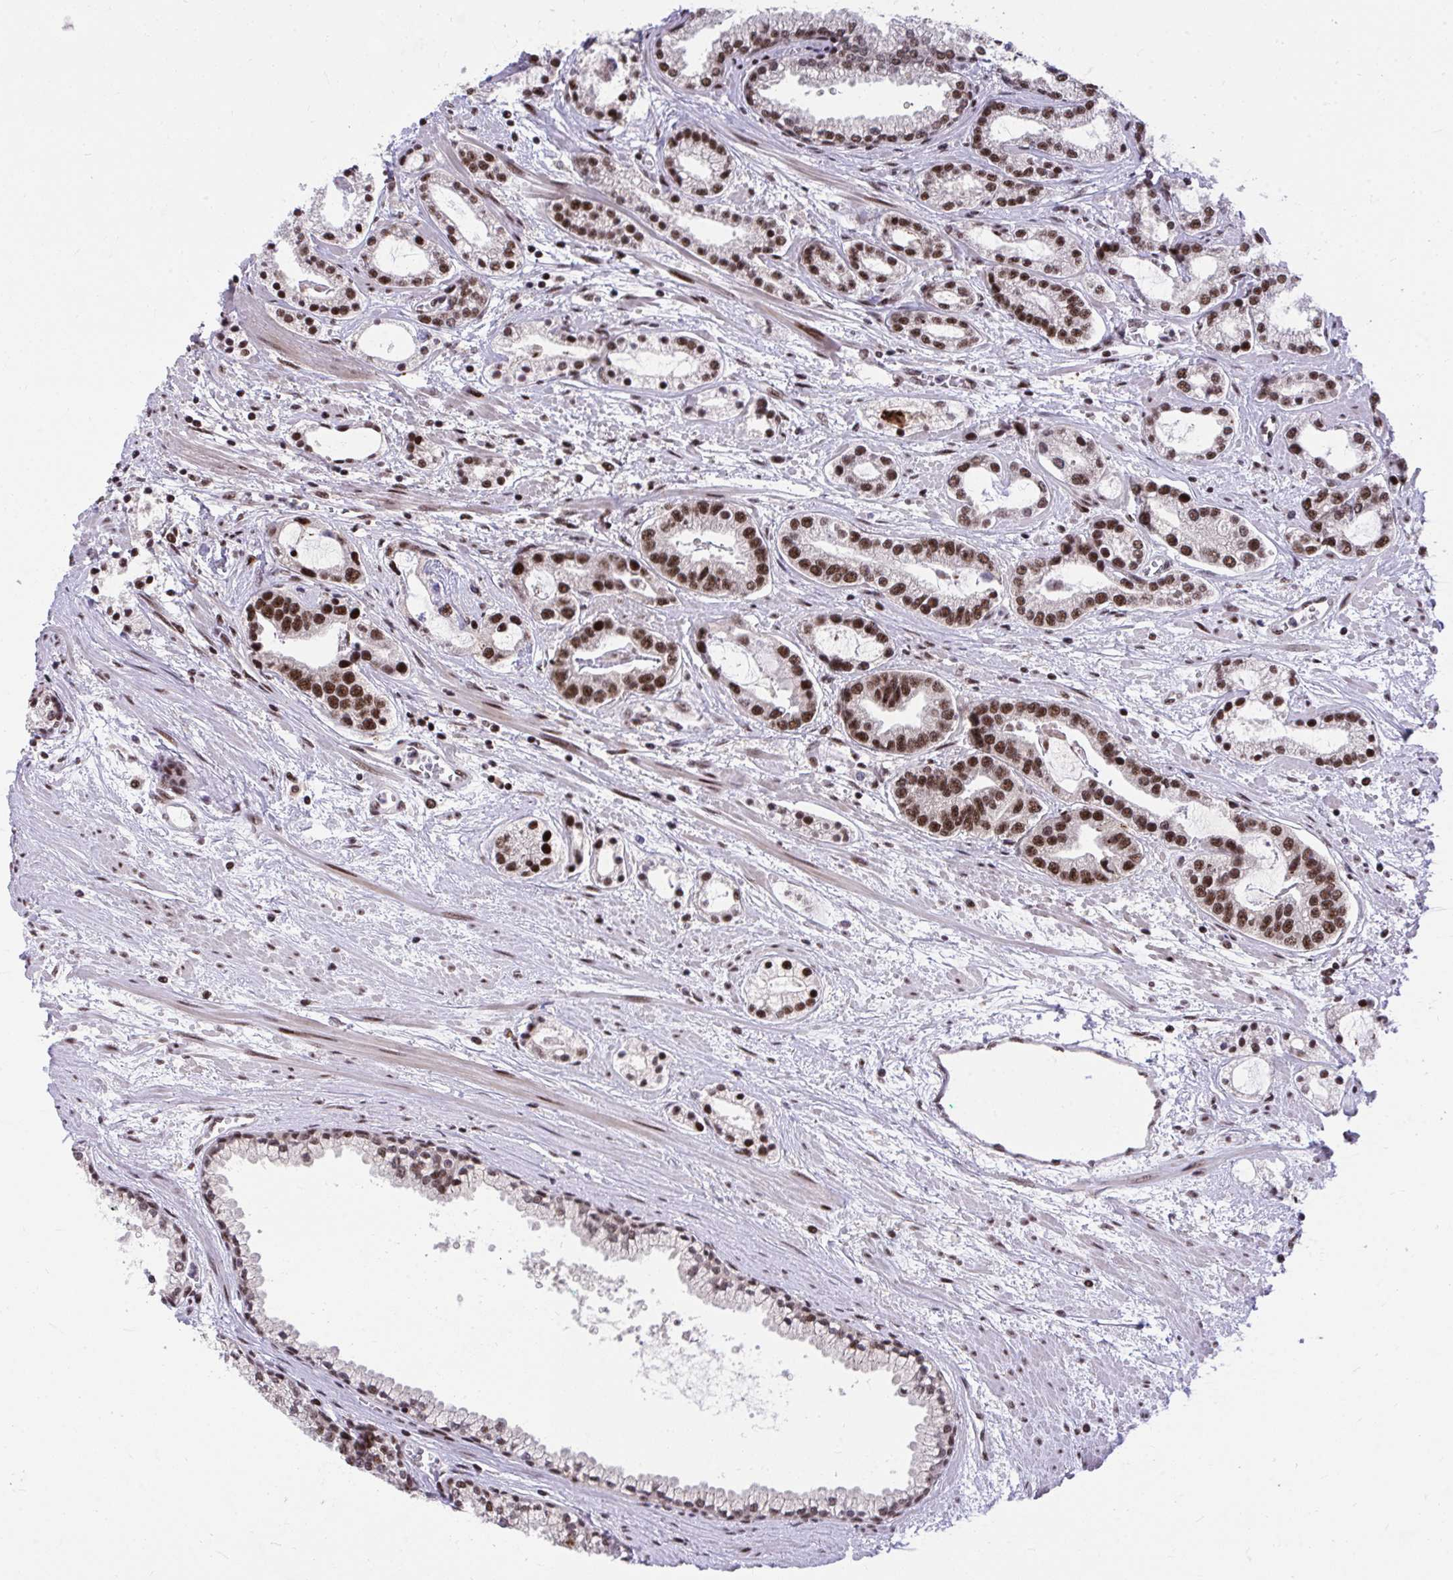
{"staining": {"intensity": "strong", "quantity": ">75%", "location": "nuclear"}, "tissue": "prostate cancer", "cell_type": "Tumor cells", "image_type": "cancer", "snomed": [{"axis": "morphology", "description": "Adenocarcinoma, Medium grade"}, {"axis": "topography", "description": "Prostate"}], "caption": "The micrograph exhibits immunohistochemical staining of adenocarcinoma (medium-grade) (prostate). There is strong nuclear expression is appreciated in approximately >75% of tumor cells. The protein is stained brown, and the nuclei are stained in blue (DAB IHC with brightfield microscopy, high magnification).", "gene": "SYNE4", "patient": {"sex": "male", "age": 57}}